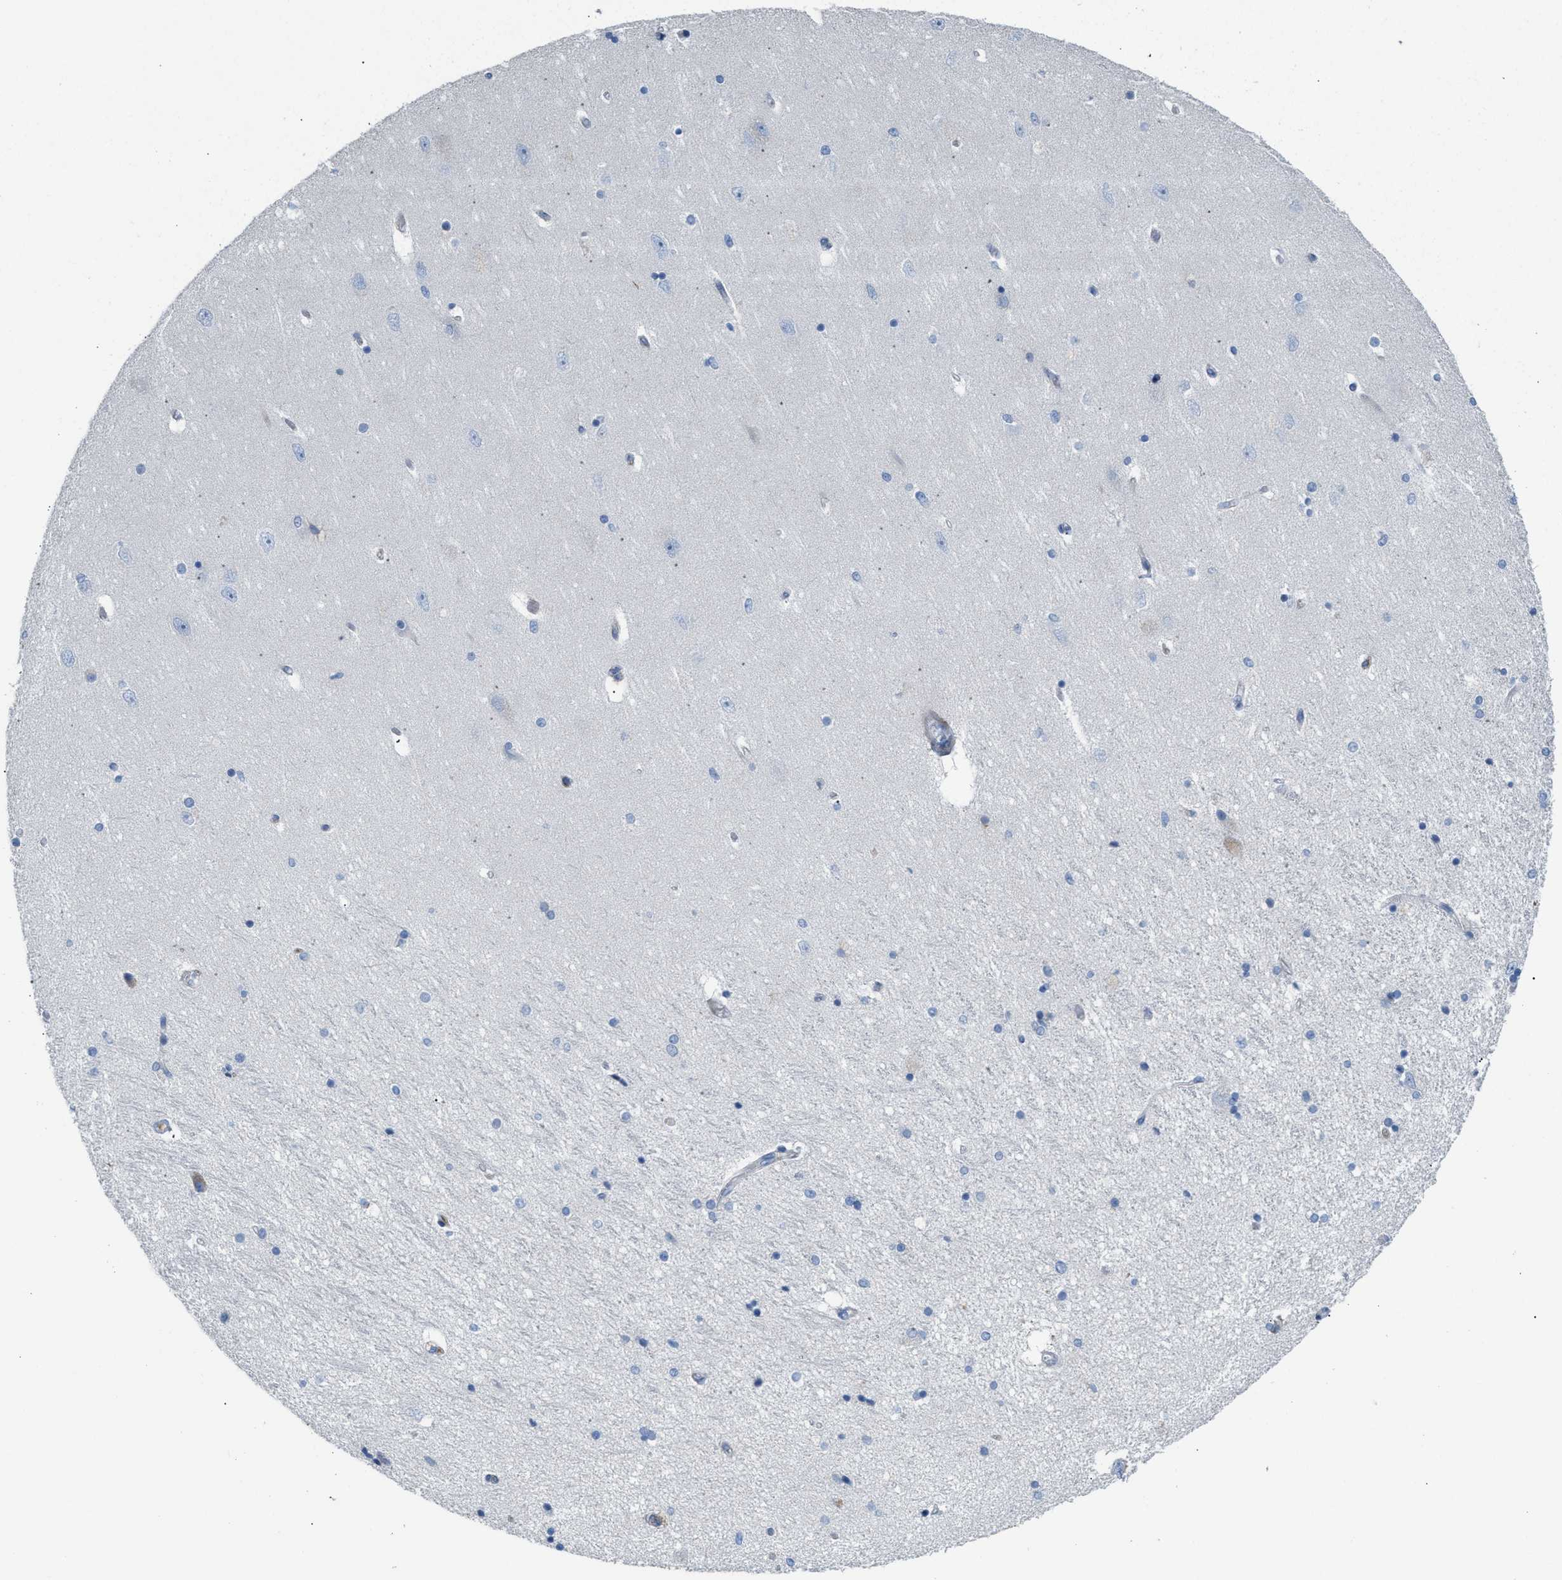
{"staining": {"intensity": "negative", "quantity": "none", "location": "none"}, "tissue": "hippocampus", "cell_type": "Glial cells", "image_type": "normal", "snomed": [{"axis": "morphology", "description": "Normal tissue, NOS"}, {"axis": "topography", "description": "Hippocampus"}], "caption": "Glial cells are negative for protein expression in benign human hippocampus. (DAB IHC visualized using brightfield microscopy, high magnification).", "gene": "MPP3", "patient": {"sex": "female", "age": 54}}